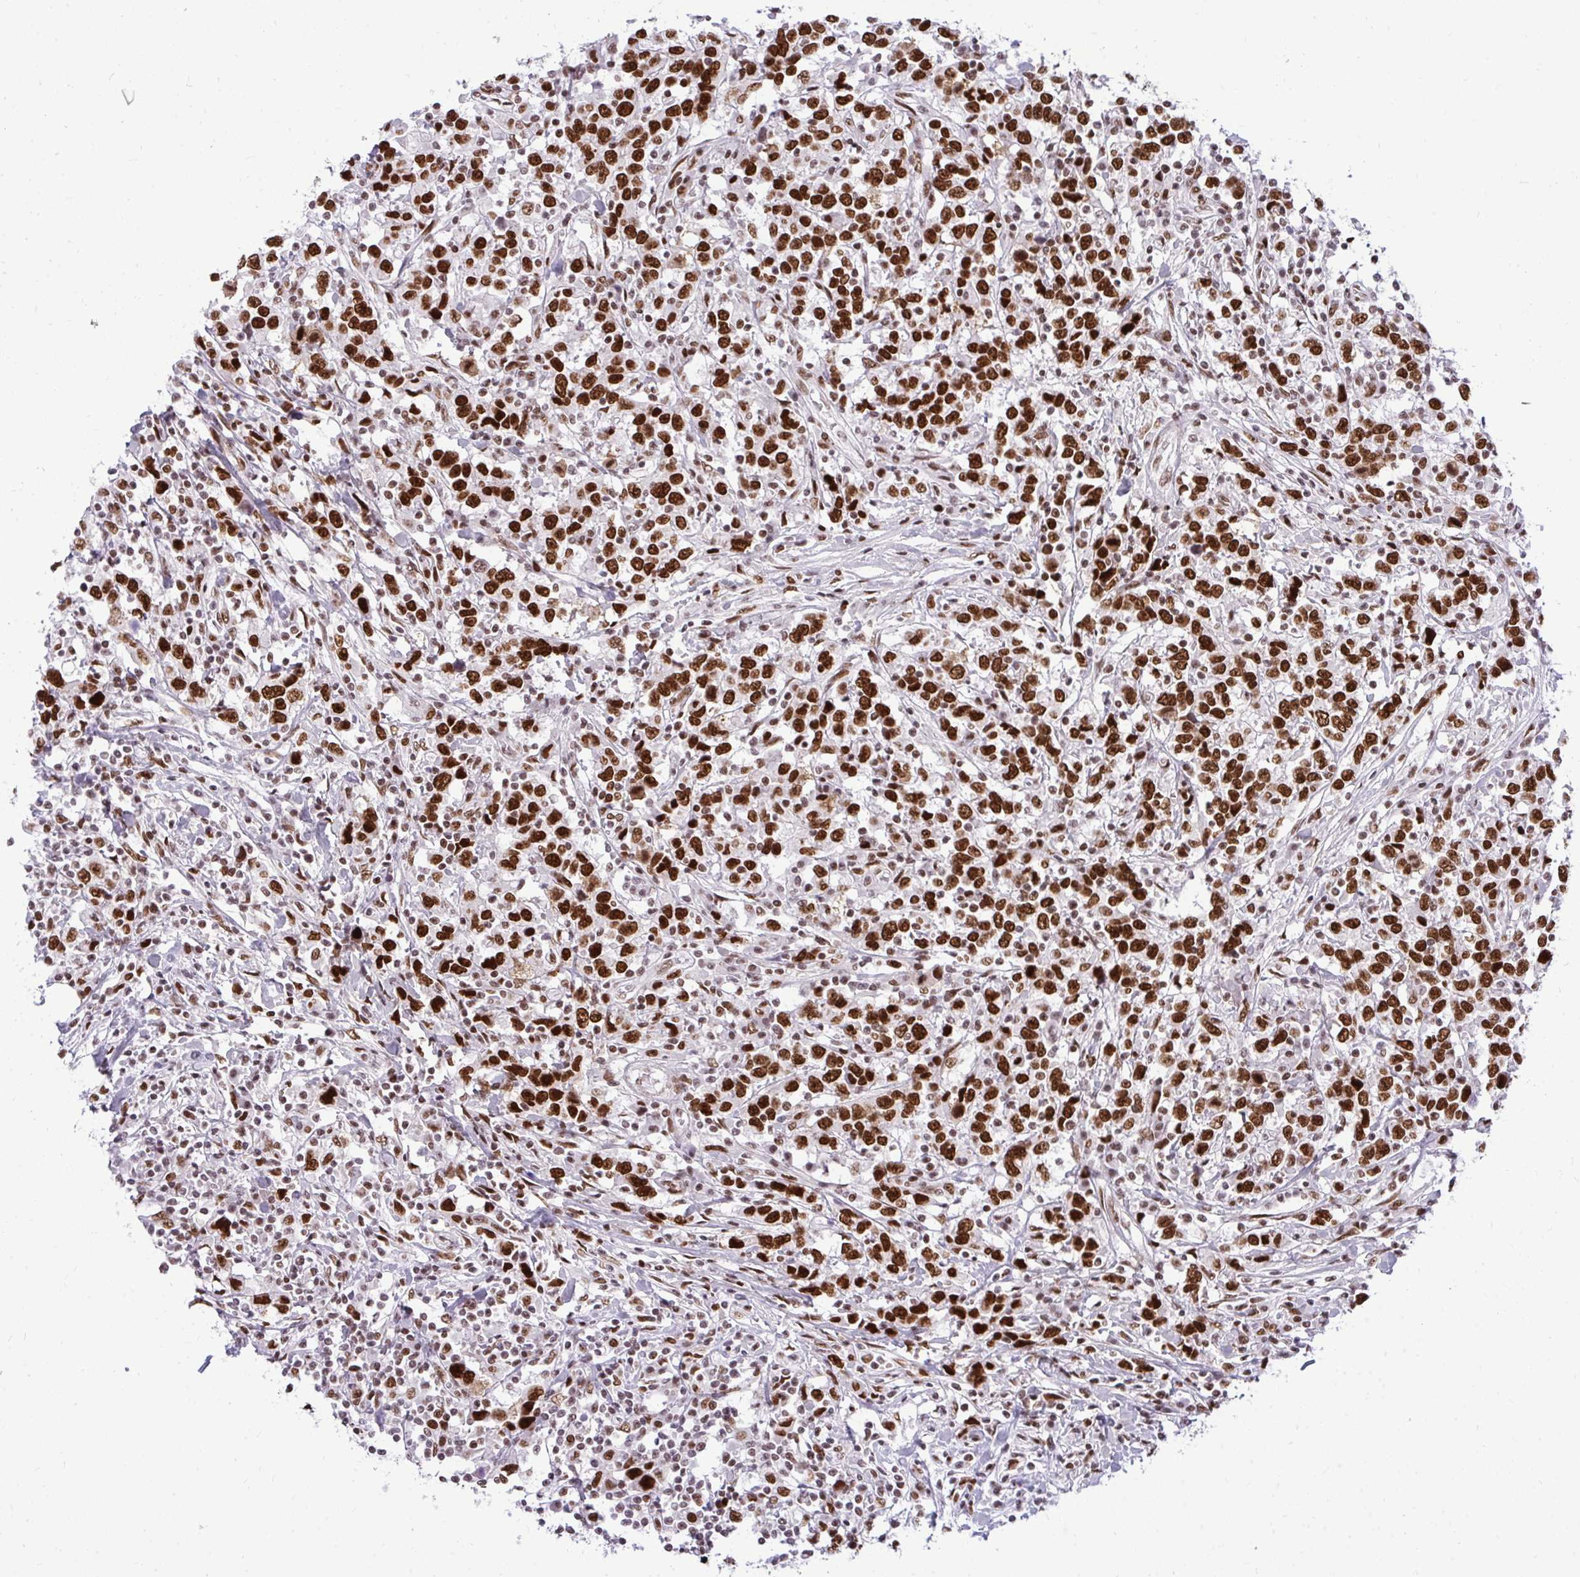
{"staining": {"intensity": "strong", "quantity": ">75%", "location": "nuclear"}, "tissue": "urothelial cancer", "cell_type": "Tumor cells", "image_type": "cancer", "snomed": [{"axis": "morphology", "description": "Urothelial carcinoma, High grade"}, {"axis": "topography", "description": "Urinary bladder"}], "caption": "This image displays immunohistochemistry (IHC) staining of human high-grade urothelial carcinoma, with high strong nuclear positivity in approximately >75% of tumor cells.", "gene": "CDYL", "patient": {"sex": "male", "age": 61}}